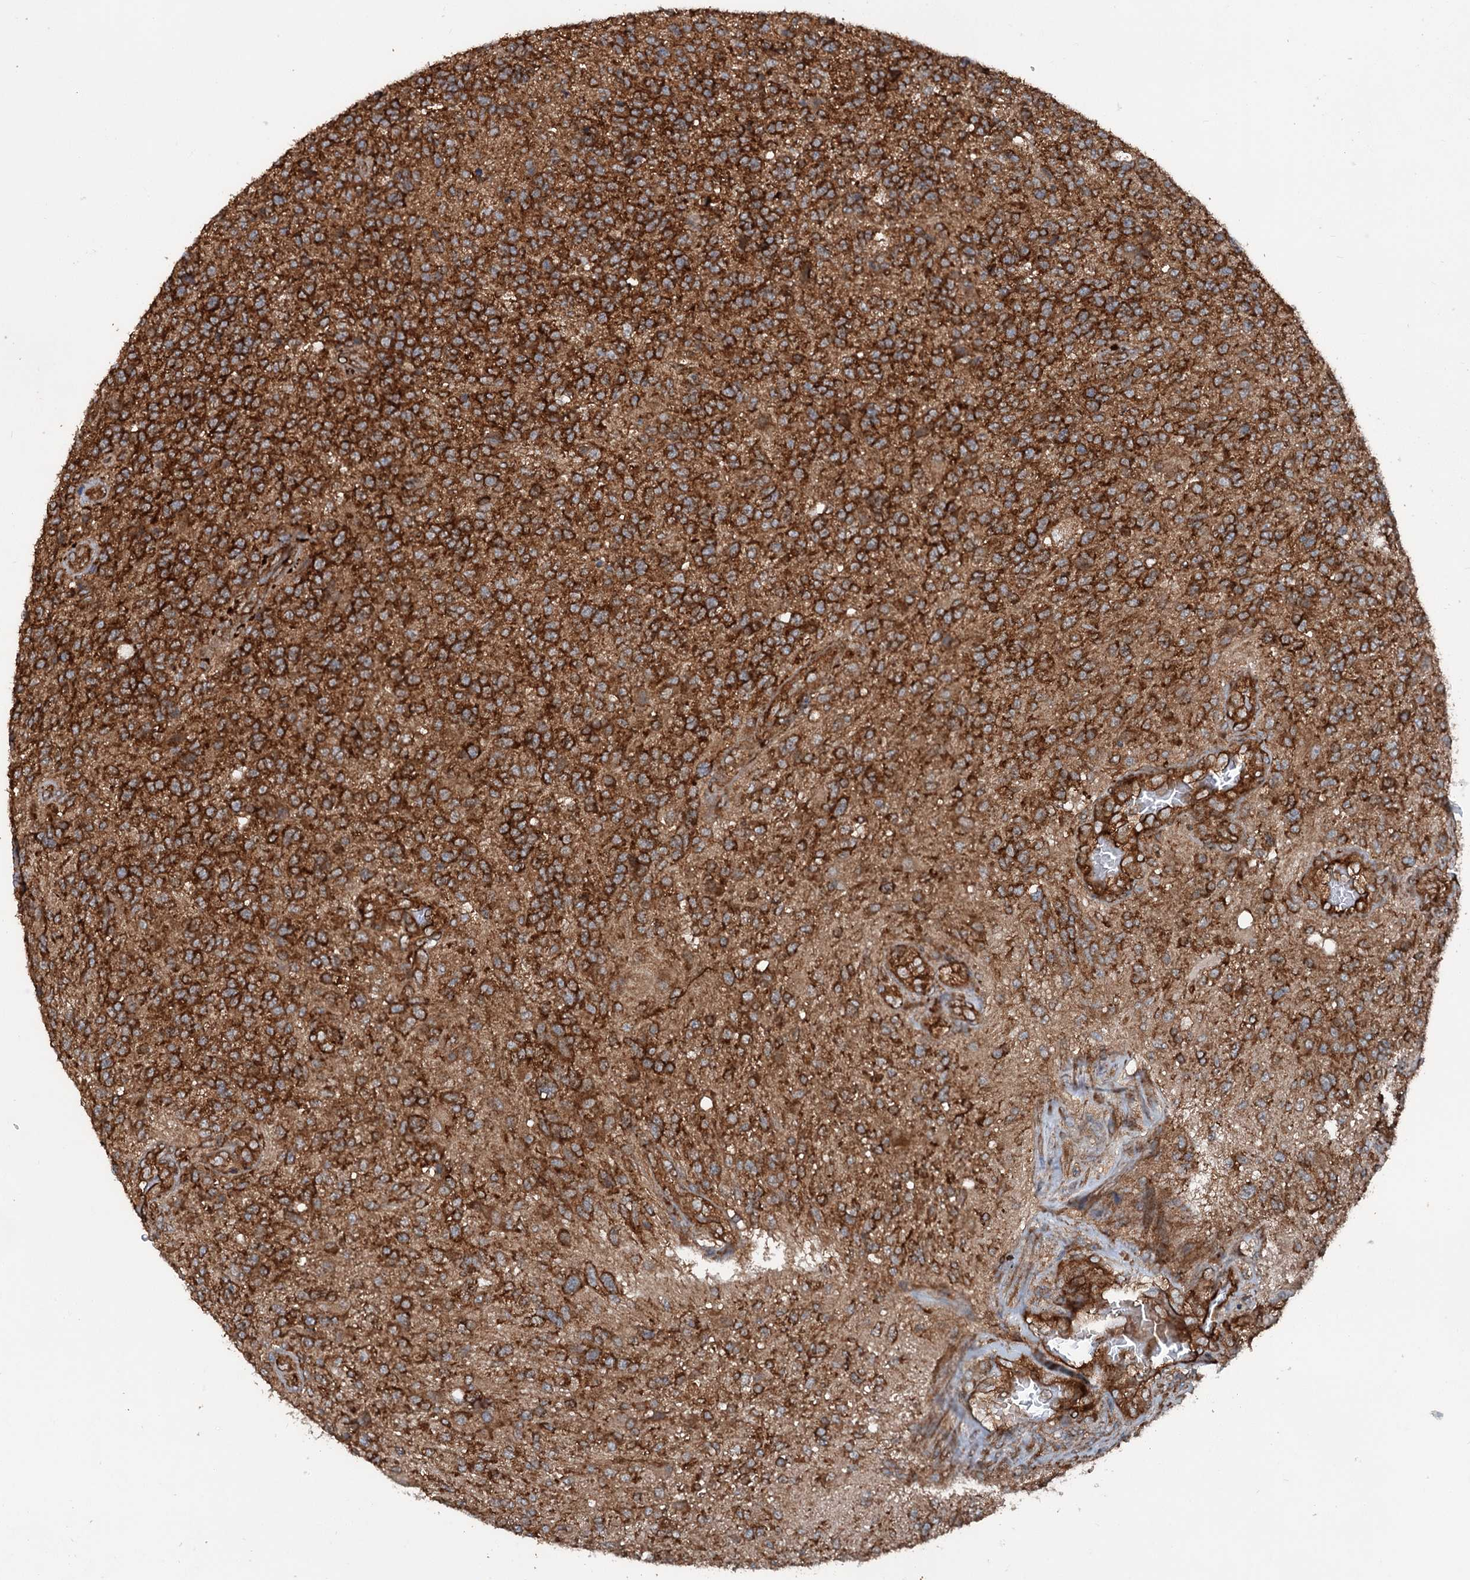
{"staining": {"intensity": "strong", "quantity": ">75%", "location": "cytoplasmic/membranous"}, "tissue": "glioma", "cell_type": "Tumor cells", "image_type": "cancer", "snomed": [{"axis": "morphology", "description": "Glioma, malignant, High grade"}, {"axis": "topography", "description": "Brain"}], "caption": "Protein staining by immunohistochemistry shows strong cytoplasmic/membranous positivity in approximately >75% of tumor cells in glioma. The staining was performed using DAB to visualize the protein expression in brown, while the nuclei were stained in blue with hematoxylin (Magnification: 20x).", "gene": "RNF214", "patient": {"sex": "male", "age": 56}}